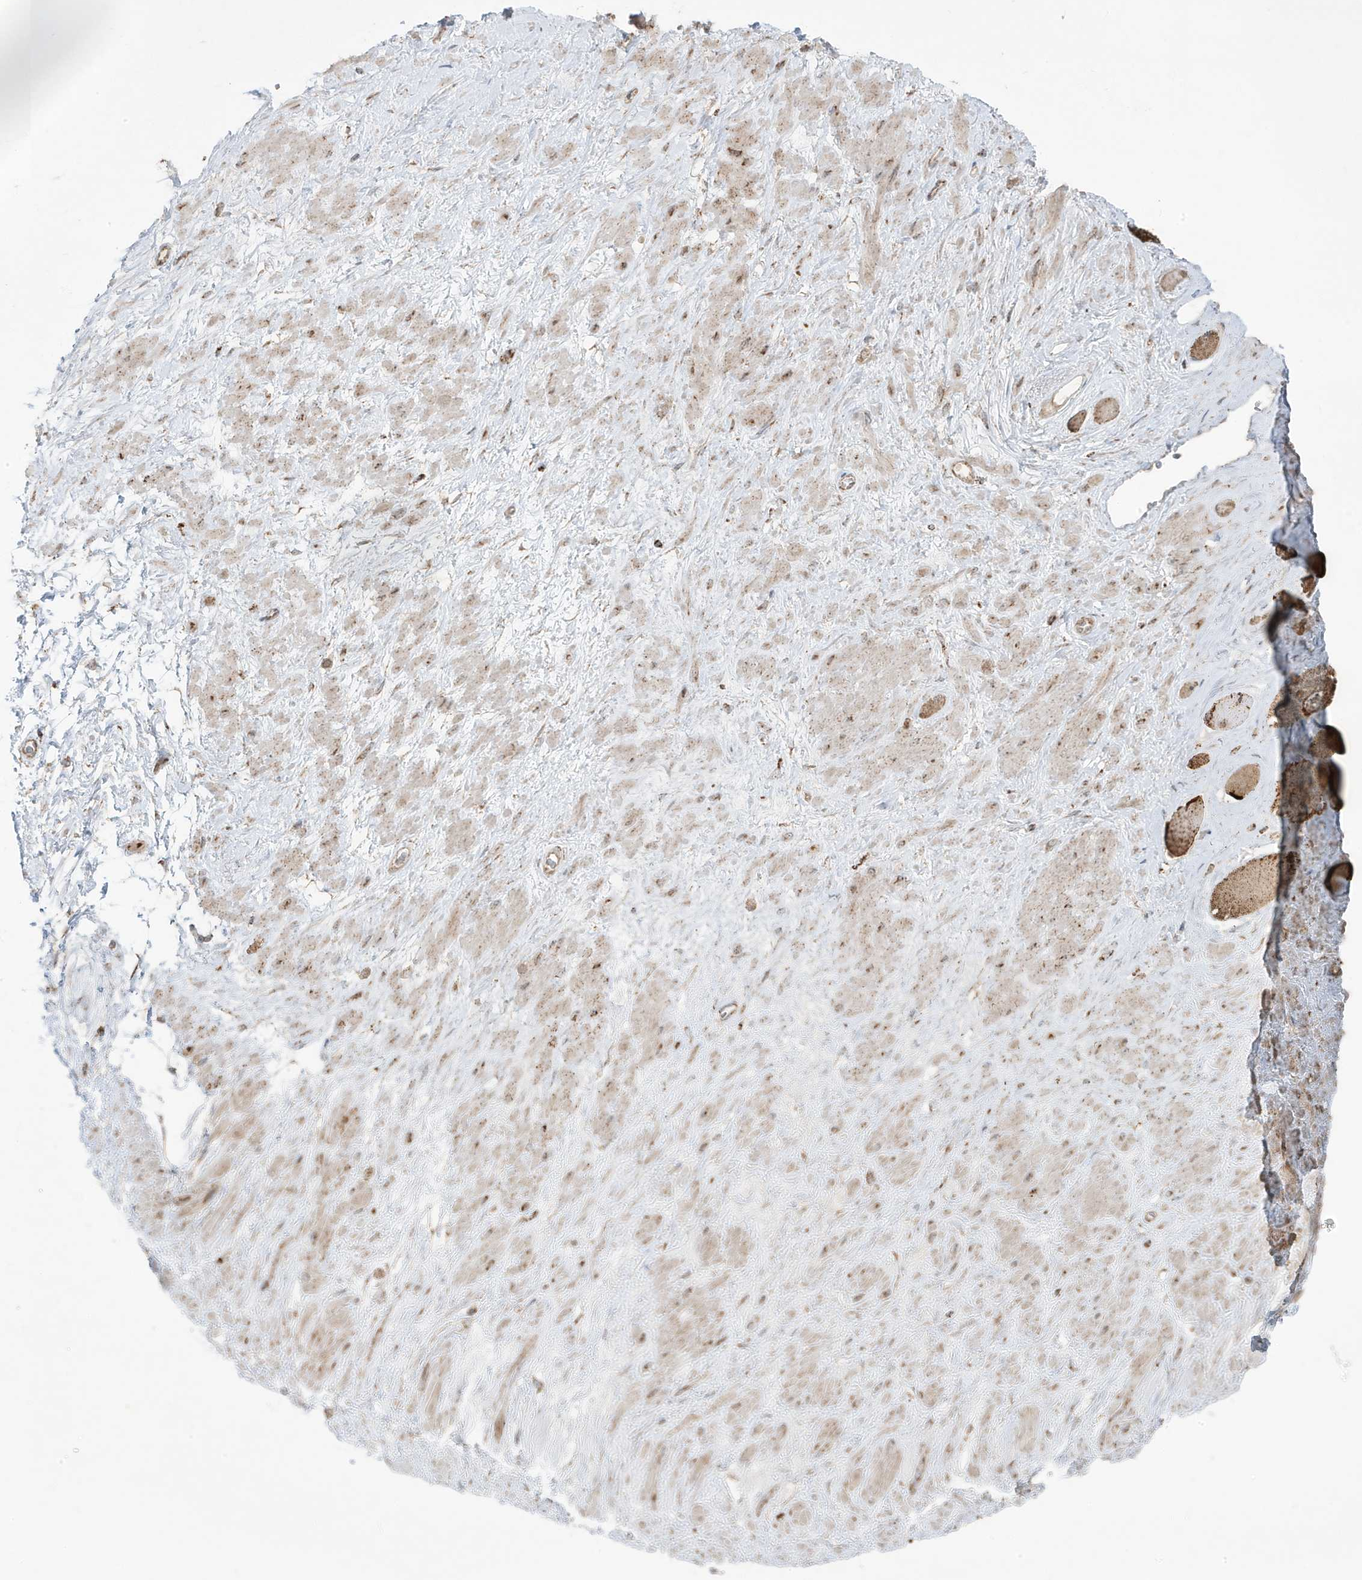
{"staining": {"intensity": "strong", "quantity": ">75%", "location": "cytoplasmic/membranous"}, "tissue": "adipose tissue", "cell_type": "Adipocytes", "image_type": "normal", "snomed": [{"axis": "morphology", "description": "Normal tissue, NOS"}, {"axis": "morphology", "description": "Adenocarcinoma, Low grade"}, {"axis": "topography", "description": "Prostate"}, {"axis": "topography", "description": "Peripheral nerve tissue"}], "caption": "Strong cytoplasmic/membranous positivity is seen in approximately >75% of adipocytes in normal adipose tissue.", "gene": "CLUAP1", "patient": {"sex": "male", "age": 63}}